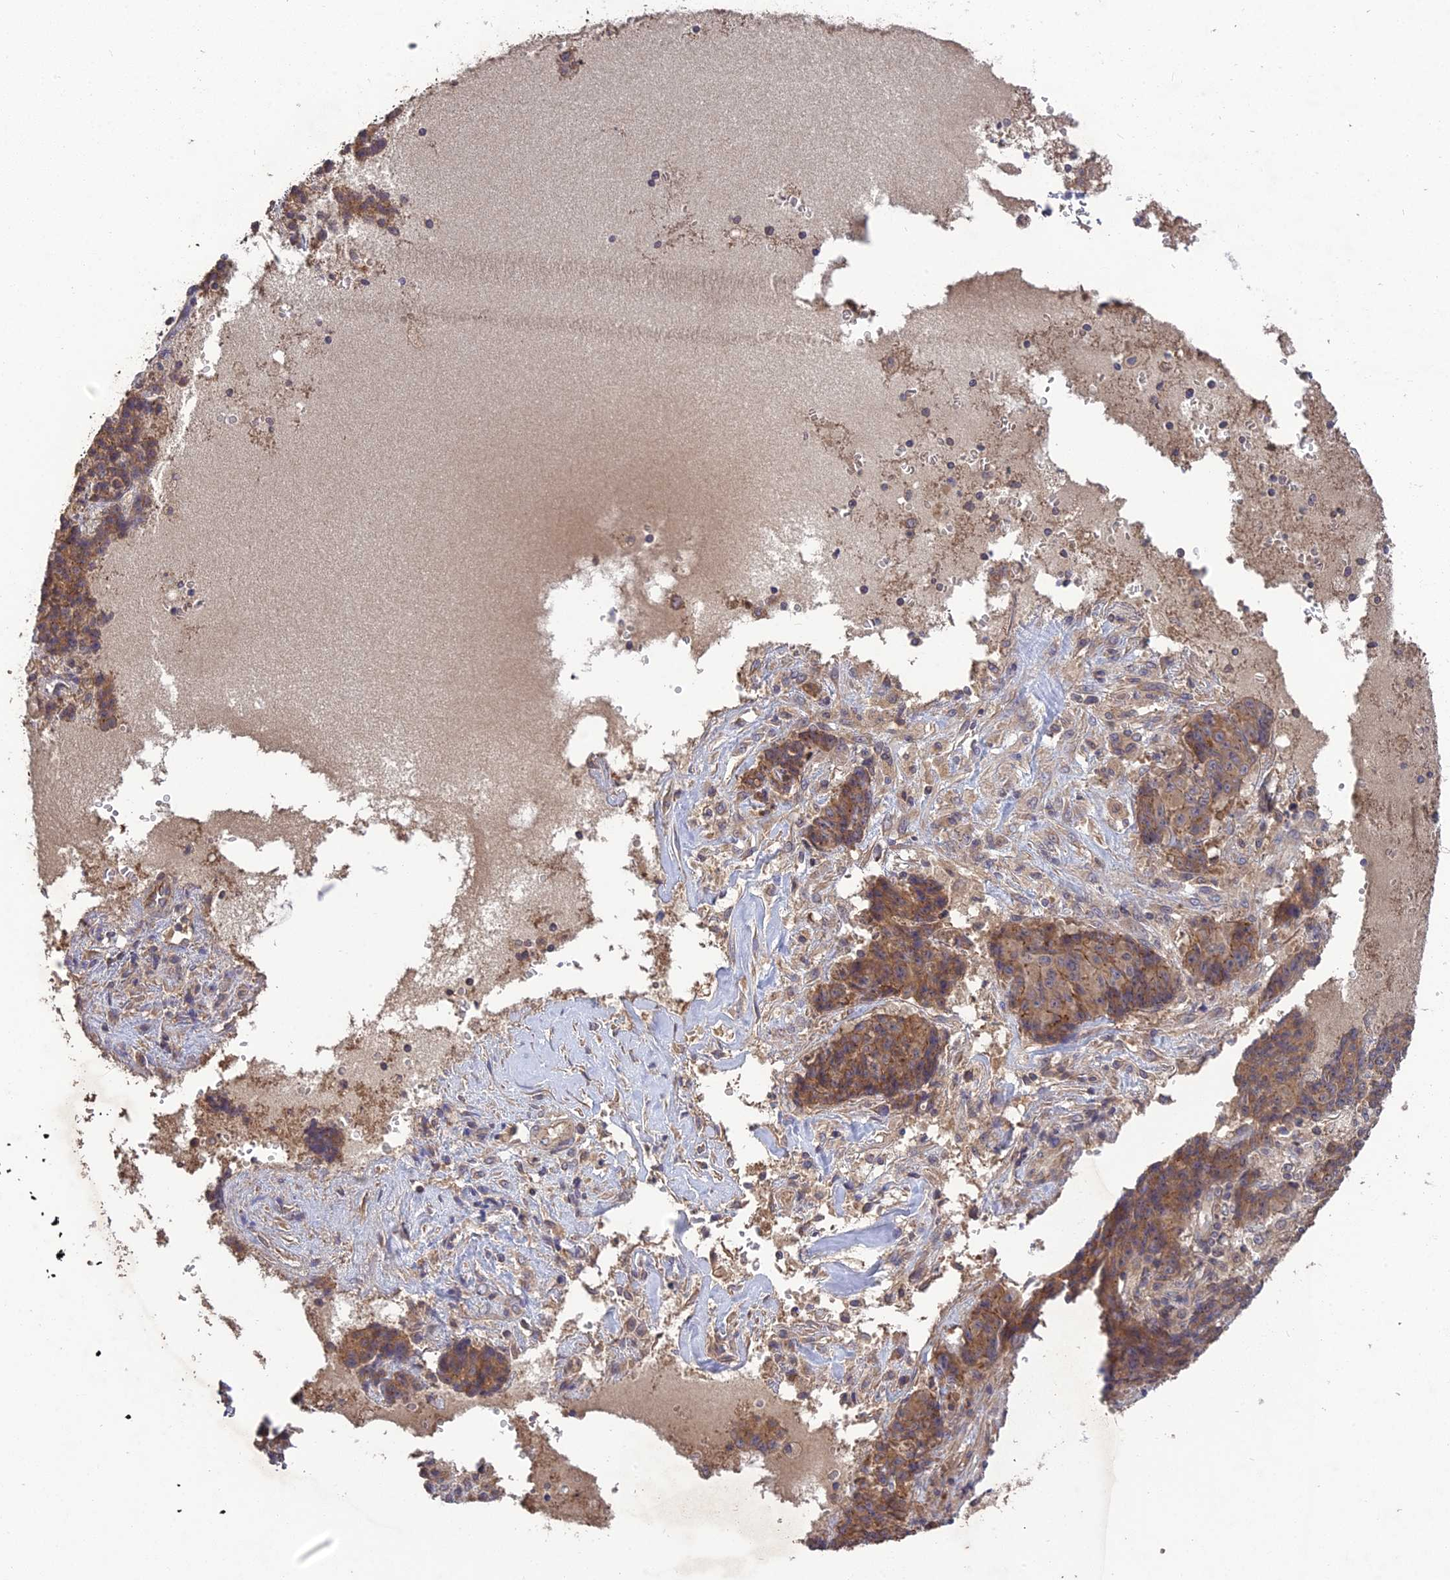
{"staining": {"intensity": "moderate", "quantity": ">75%", "location": "cytoplasmic/membranous"}, "tissue": "ovarian cancer", "cell_type": "Tumor cells", "image_type": "cancer", "snomed": [{"axis": "morphology", "description": "Carcinoma, endometroid"}, {"axis": "topography", "description": "Ovary"}], "caption": "The histopathology image demonstrates immunohistochemical staining of ovarian cancer. There is moderate cytoplasmic/membranous positivity is present in about >75% of tumor cells. (DAB = brown stain, brightfield microscopy at high magnification).", "gene": "ARHGAP40", "patient": {"sex": "female", "age": 42}}